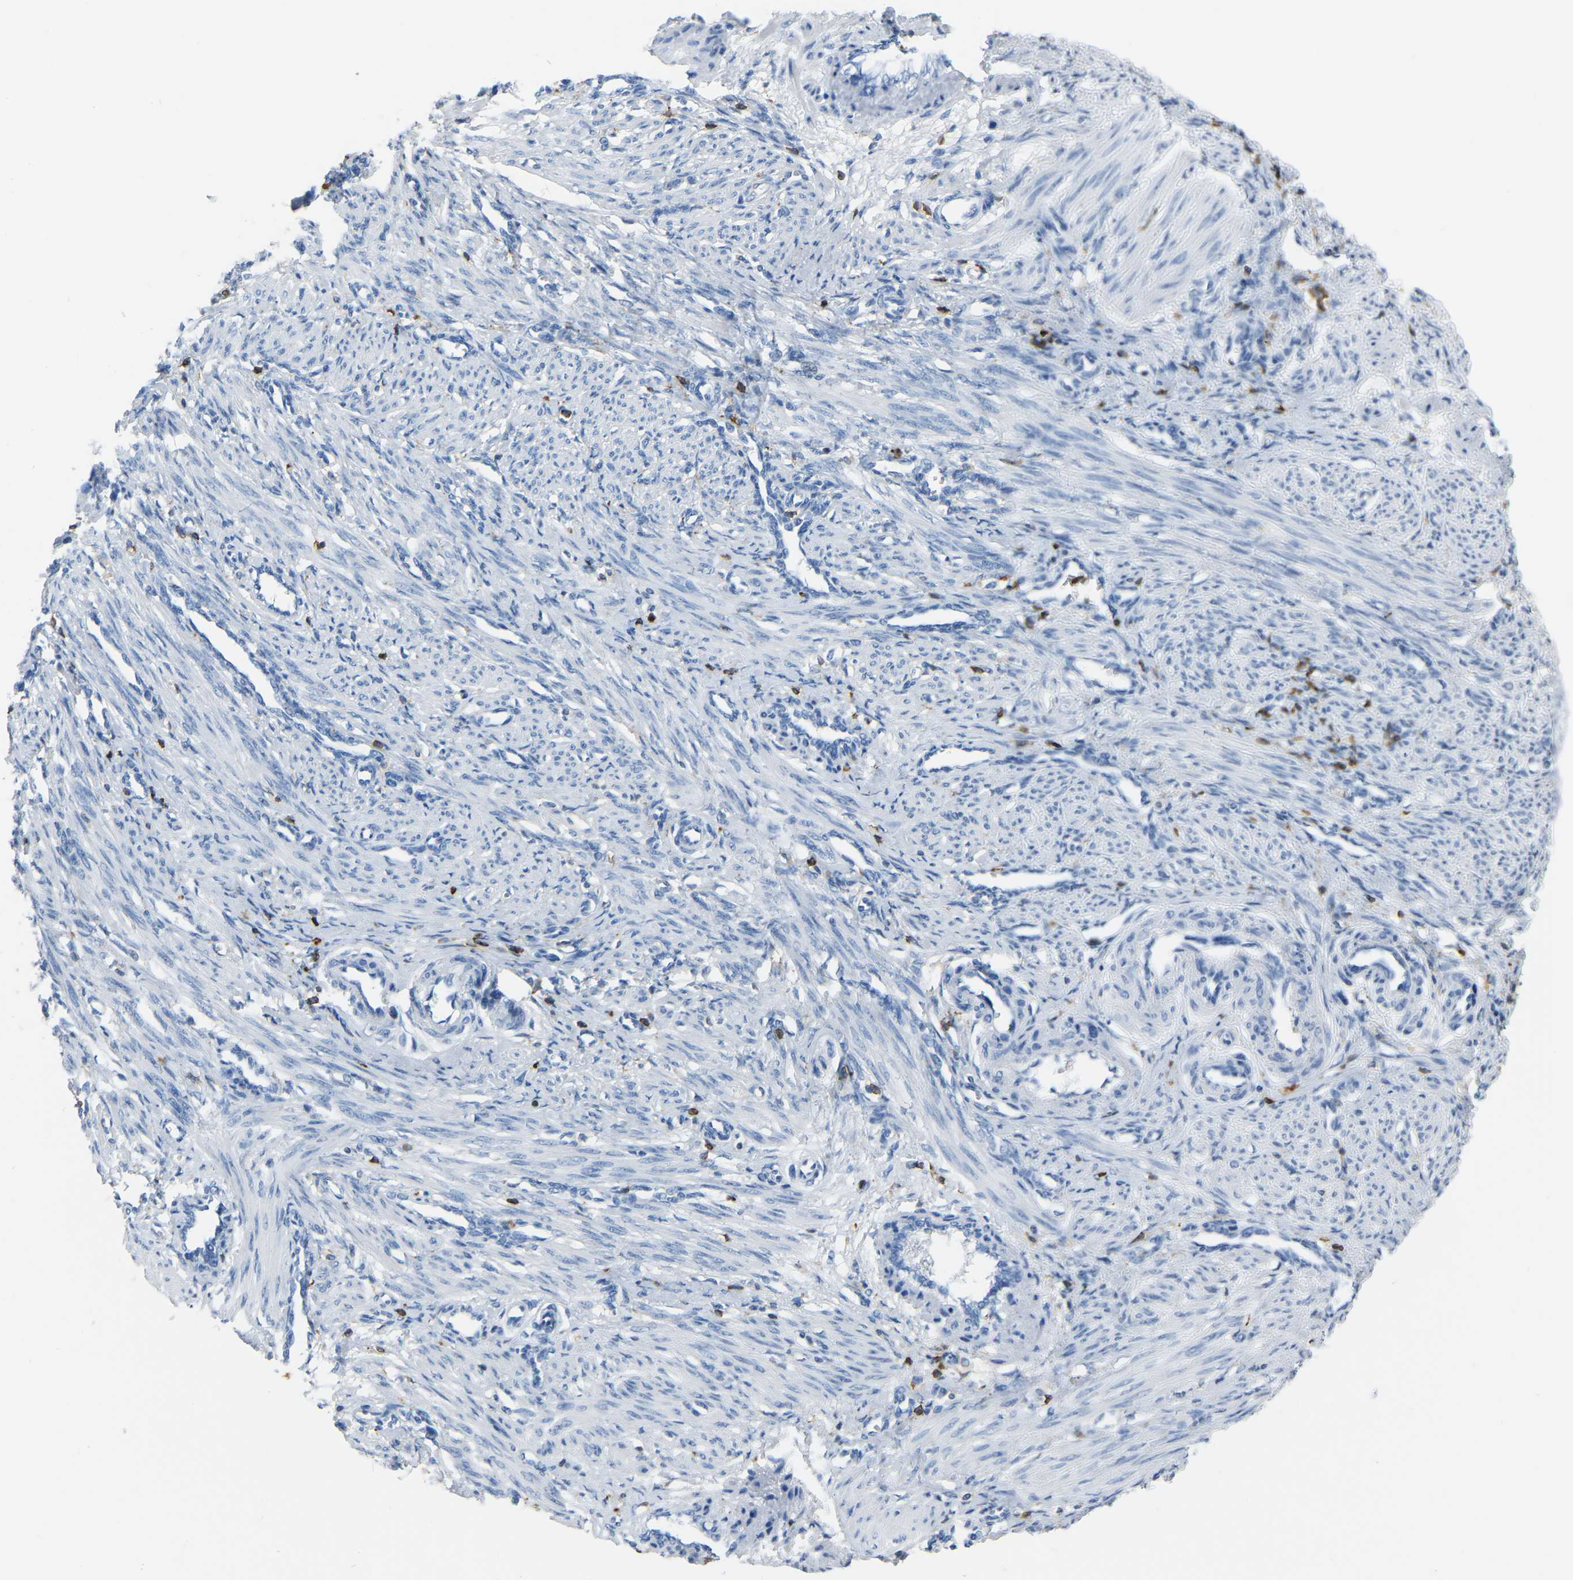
{"staining": {"intensity": "negative", "quantity": "none", "location": "none"}, "tissue": "smooth muscle", "cell_type": "Smooth muscle cells", "image_type": "normal", "snomed": [{"axis": "morphology", "description": "Normal tissue, NOS"}, {"axis": "topography", "description": "Endometrium"}], "caption": "Smooth muscle cells show no significant protein positivity in benign smooth muscle.", "gene": "ARHGAP45", "patient": {"sex": "female", "age": 33}}